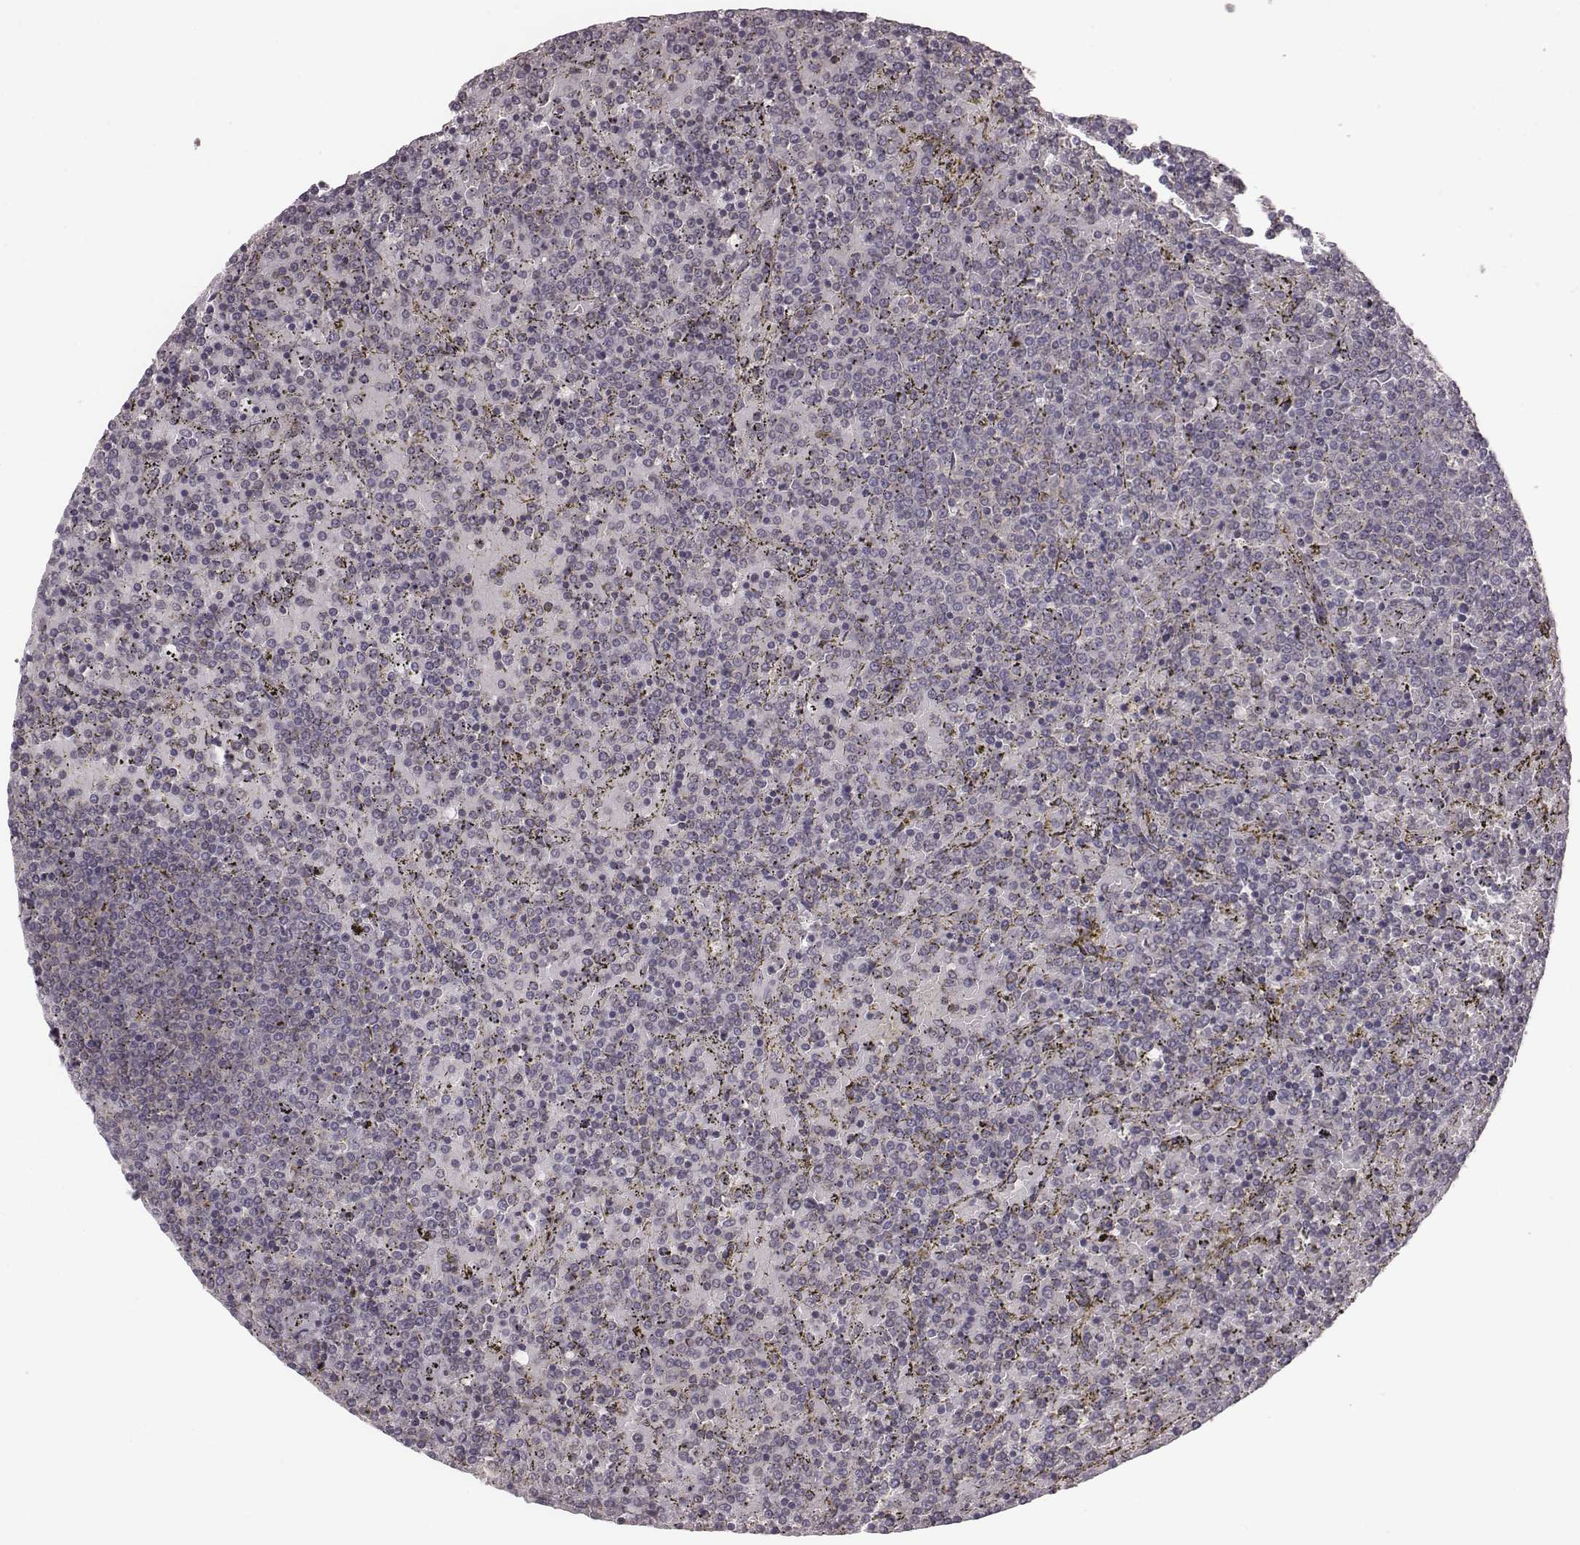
{"staining": {"intensity": "negative", "quantity": "none", "location": "none"}, "tissue": "lymphoma", "cell_type": "Tumor cells", "image_type": "cancer", "snomed": [{"axis": "morphology", "description": "Malignant lymphoma, non-Hodgkin's type, Low grade"}, {"axis": "topography", "description": "Spleen"}], "caption": "Photomicrograph shows no protein staining in tumor cells of lymphoma tissue.", "gene": "BICDL1", "patient": {"sex": "female", "age": 77}}